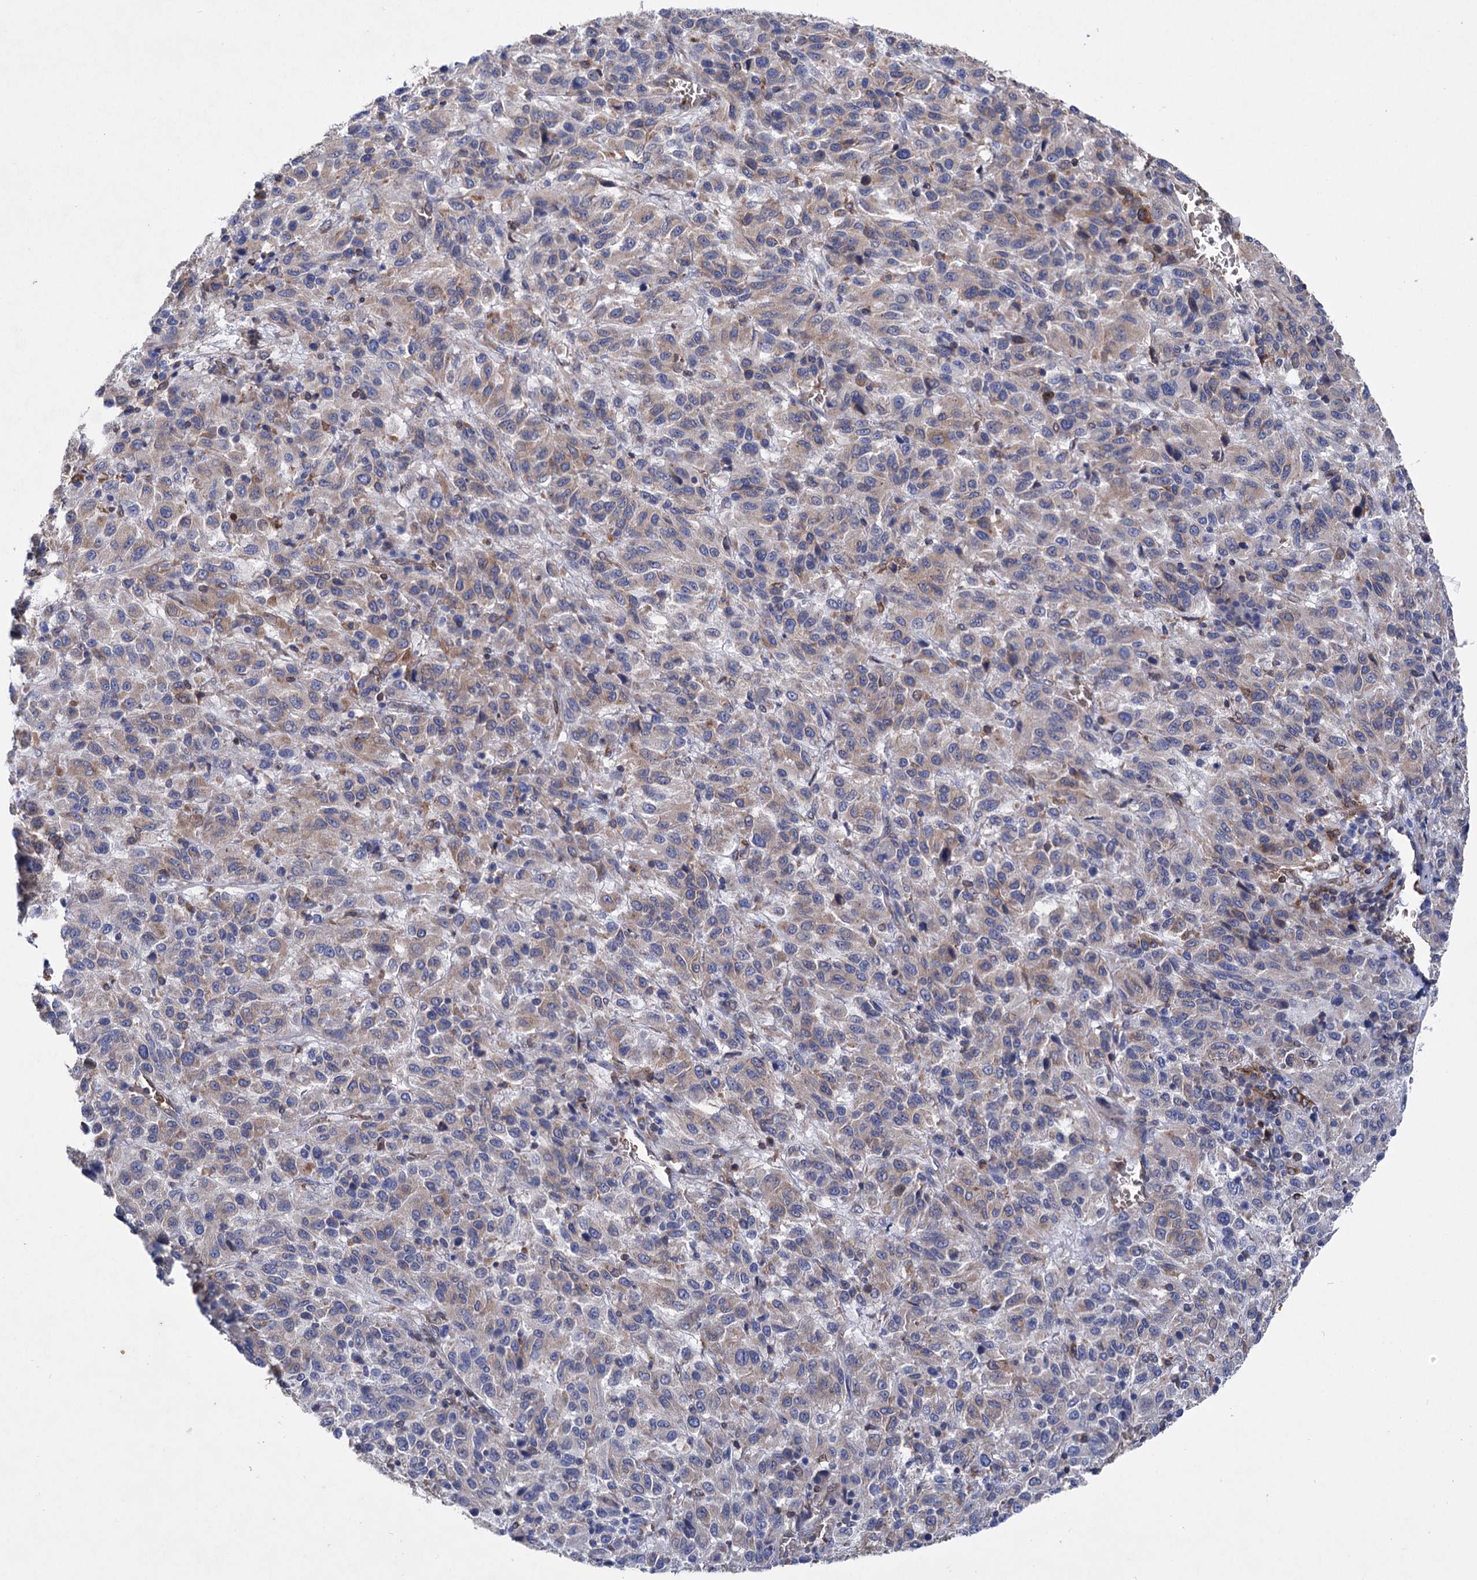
{"staining": {"intensity": "weak", "quantity": "25%-75%", "location": "cytoplasmic/membranous"}, "tissue": "melanoma", "cell_type": "Tumor cells", "image_type": "cancer", "snomed": [{"axis": "morphology", "description": "Malignant melanoma, Metastatic site"}, {"axis": "topography", "description": "Lung"}], "caption": "A photomicrograph of melanoma stained for a protein displays weak cytoplasmic/membranous brown staining in tumor cells.", "gene": "STING1", "patient": {"sex": "male", "age": 64}}